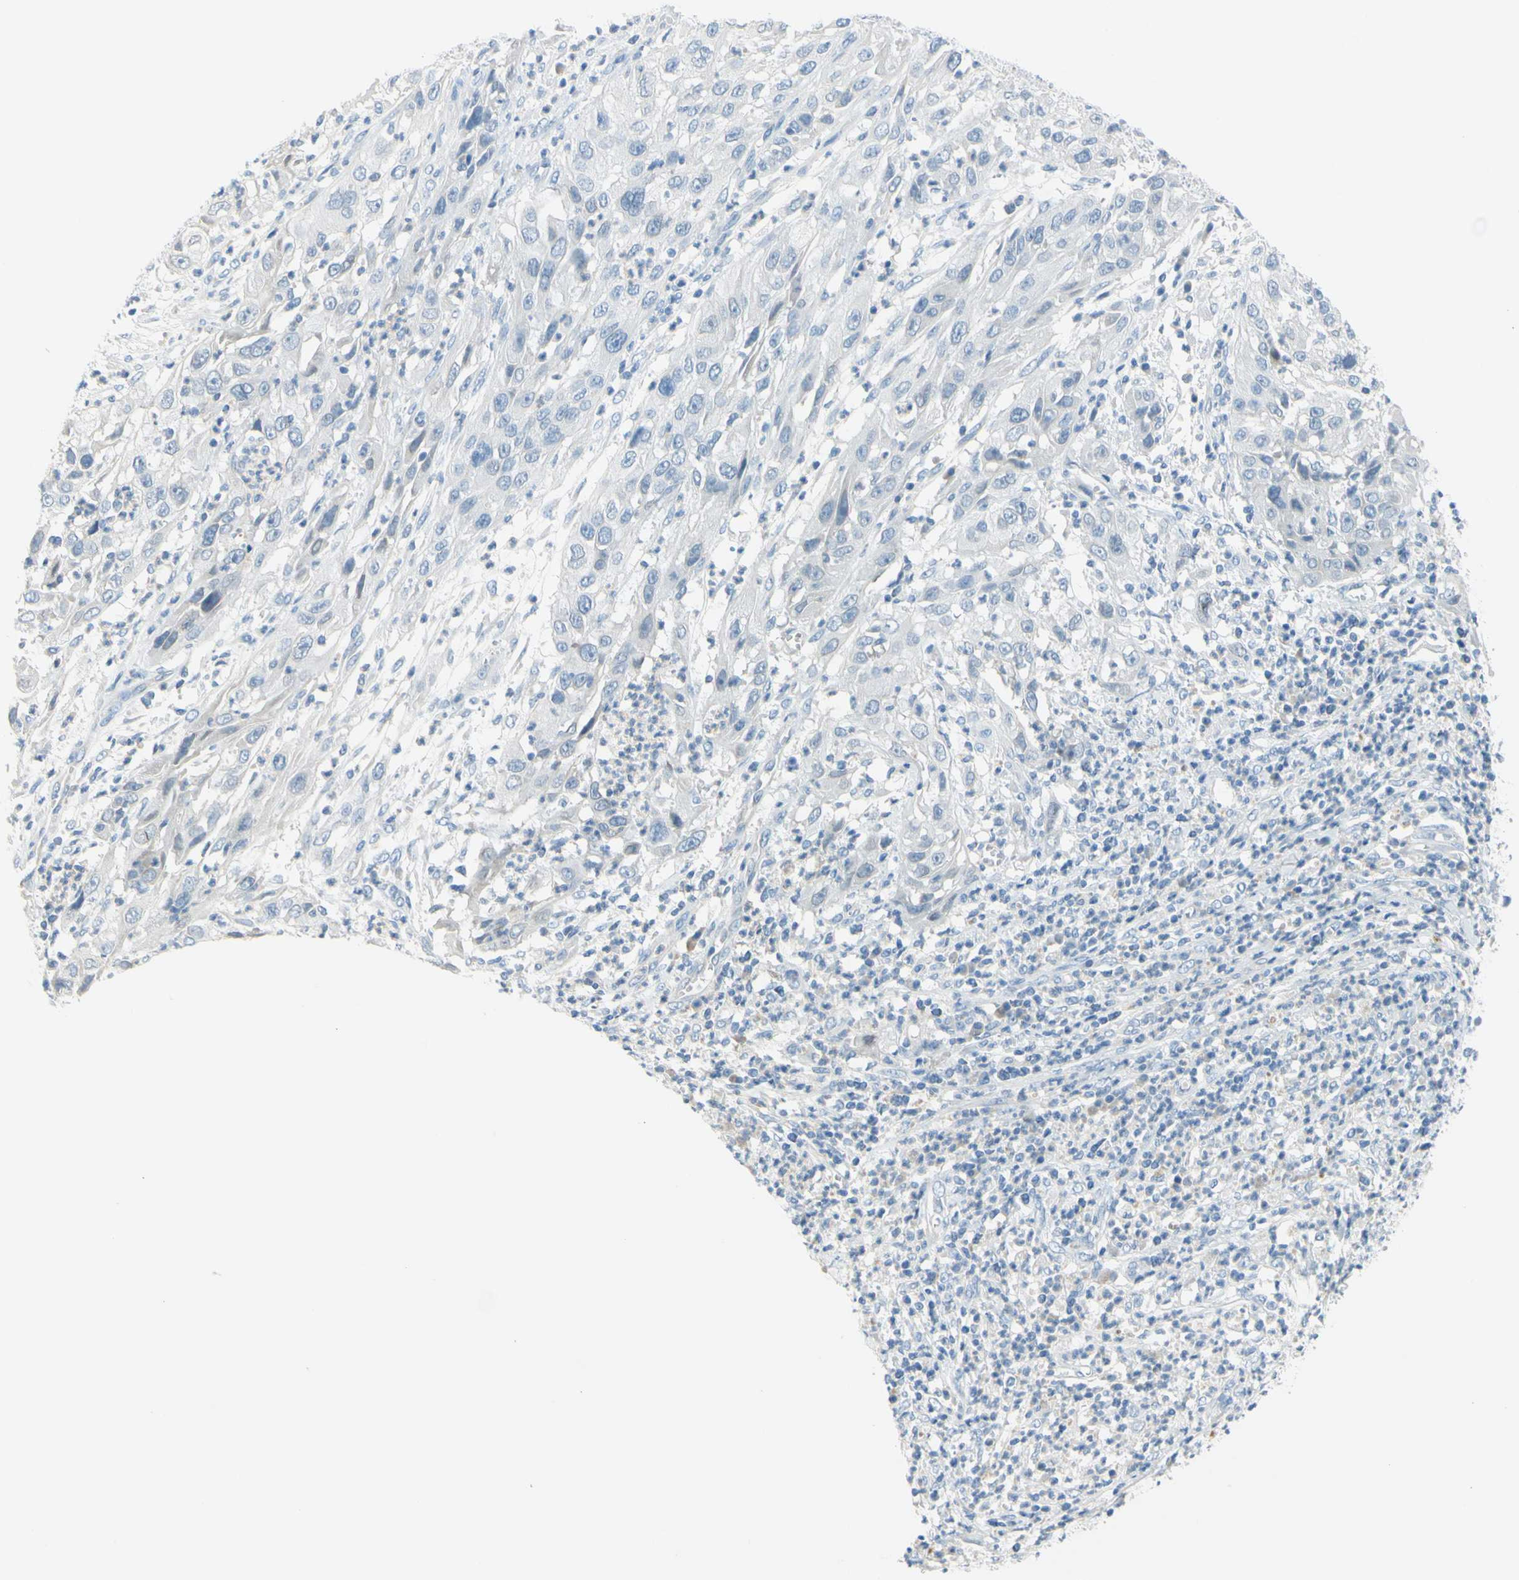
{"staining": {"intensity": "negative", "quantity": "none", "location": "none"}, "tissue": "cervical cancer", "cell_type": "Tumor cells", "image_type": "cancer", "snomed": [{"axis": "morphology", "description": "Squamous cell carcinoma, NOS"}, {"axis": "topography", "description": "Cervix"}], "caption": "Immunohistochemical staining of human cervical squamous cell carcinoma shows no significant expression in tumor cells.", "gene": "DCT", "patient": {"sex": "female", "age": 32}}